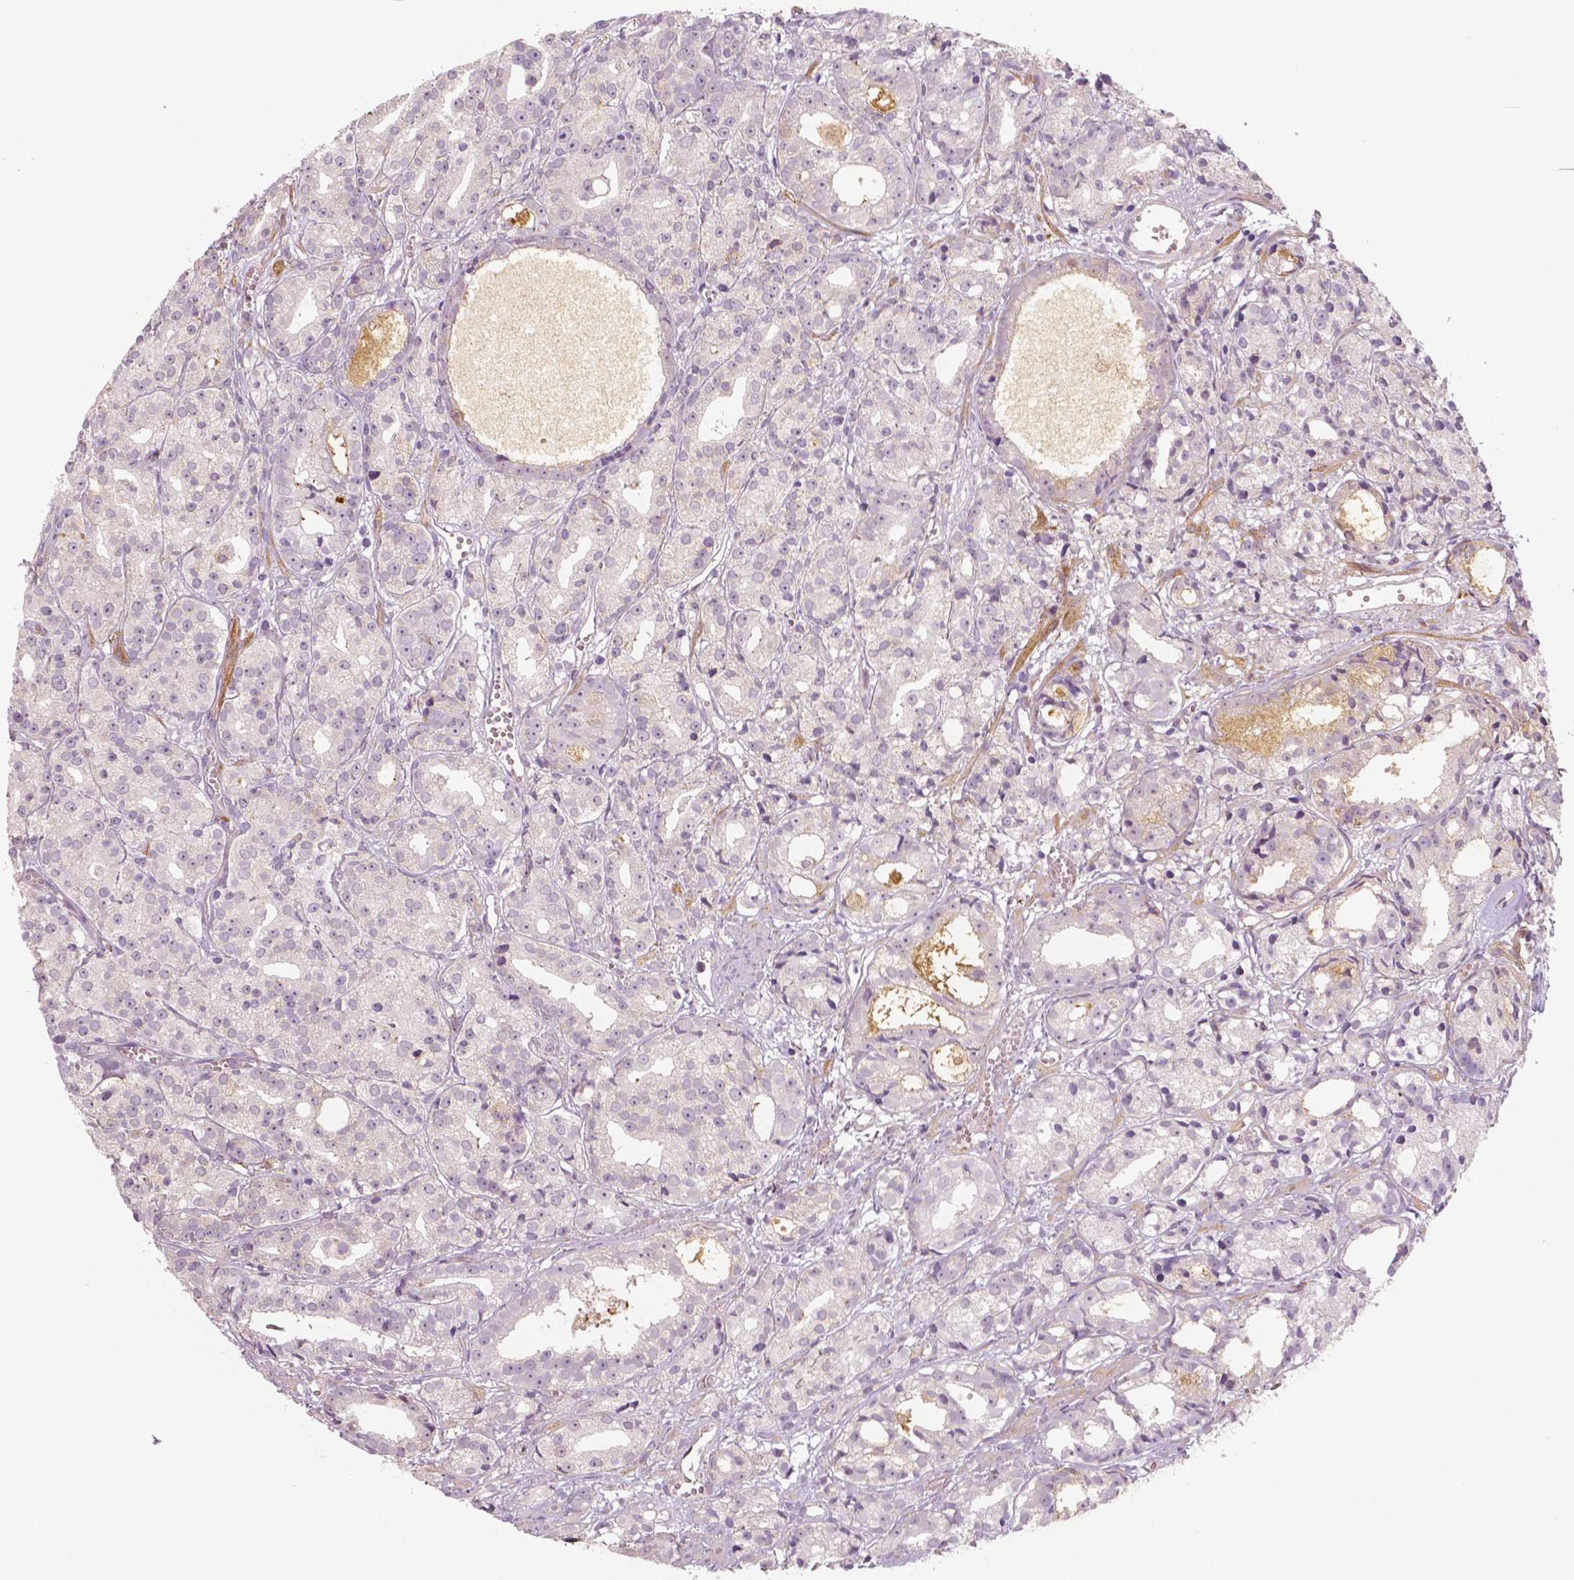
{"staining": {"intensity": "negative", "quantity": "none", "location": "none"}, "tissue": "prostate cancer", "cell_type": "Tumor cells", "image_type": "cancer", "snomed": [{"axis": "morphology", "description": "Adenocarcinoma, Medium grade"}, {"axis": "topography", "description": "Prostate"}], "caption": "IHC histopathology image of human adenocarcinoma (medium-grade) (prostate) stained for a protein (brown), which exhibits no positivity in tumor cells. (Brightfield microscopy of DAB (3,3'-diaminobenzidine) IHC at high magnification).", "gene": "FLT1", "patient": {"sex": "male", "age": 74}}